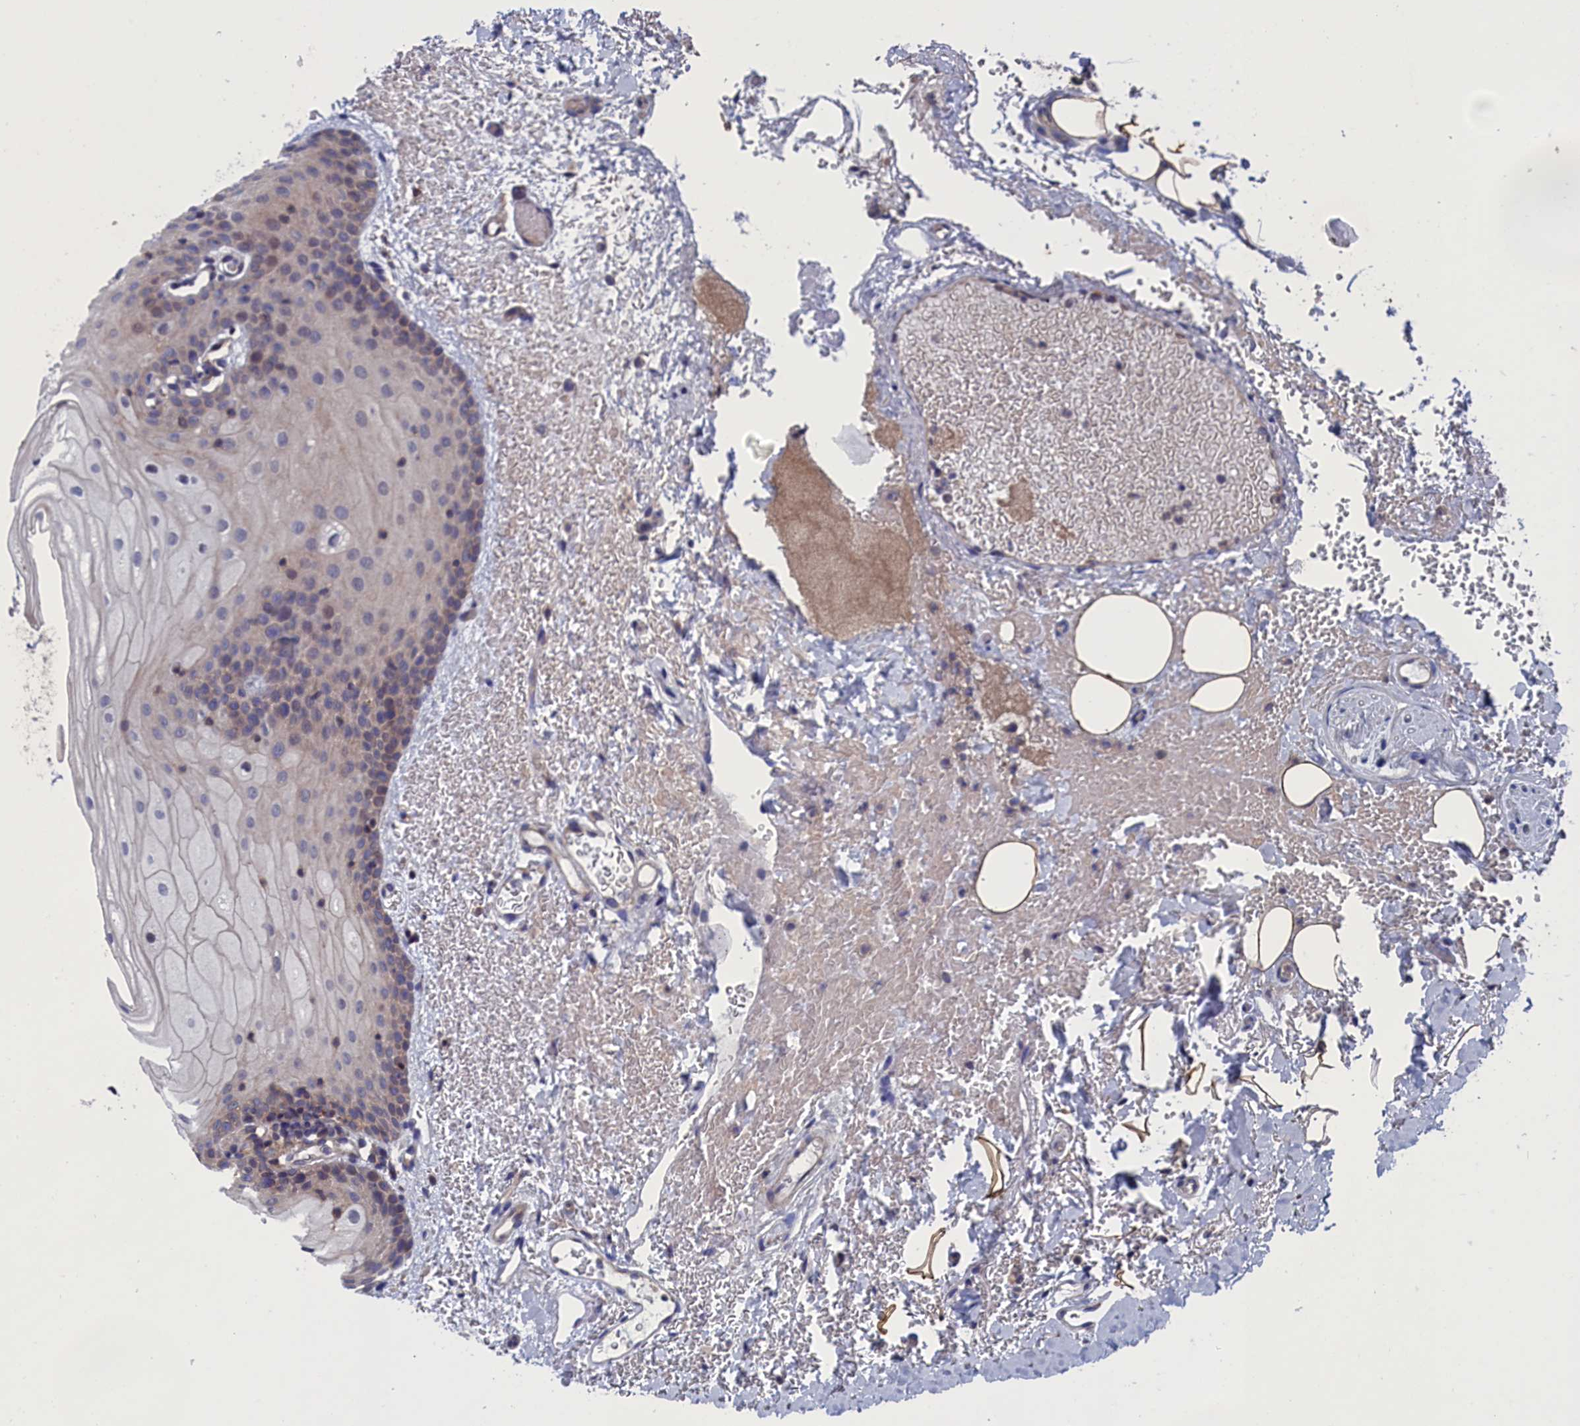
{"staining": {"intensity": "weak", "quantity": "<25%", "location": "cytoplasmic/membranous"}, "tissue": "oral mucosa", "cell_type": "Squamous epithelial cells", "image_type": "normal", "snomed": [{"axis": "morphology", "description": "Normal tissue, NOS"}, {"axis": "topography", "description": "Oral tissue"}], "caption": "Immunohistochemistry (IHC) histopathology image of normal oral mucosa: oral mucosa stained with DAB demonstrates no significant protein expression in squamous epithelial cells. The staining is performed using DAB (3,3'-diaminobenzidine) brown chromogen with nuclei counter-stained in using hematoxylin.", "gene": "SPATA13", "patient": {"sex": "female", "age": 70}}